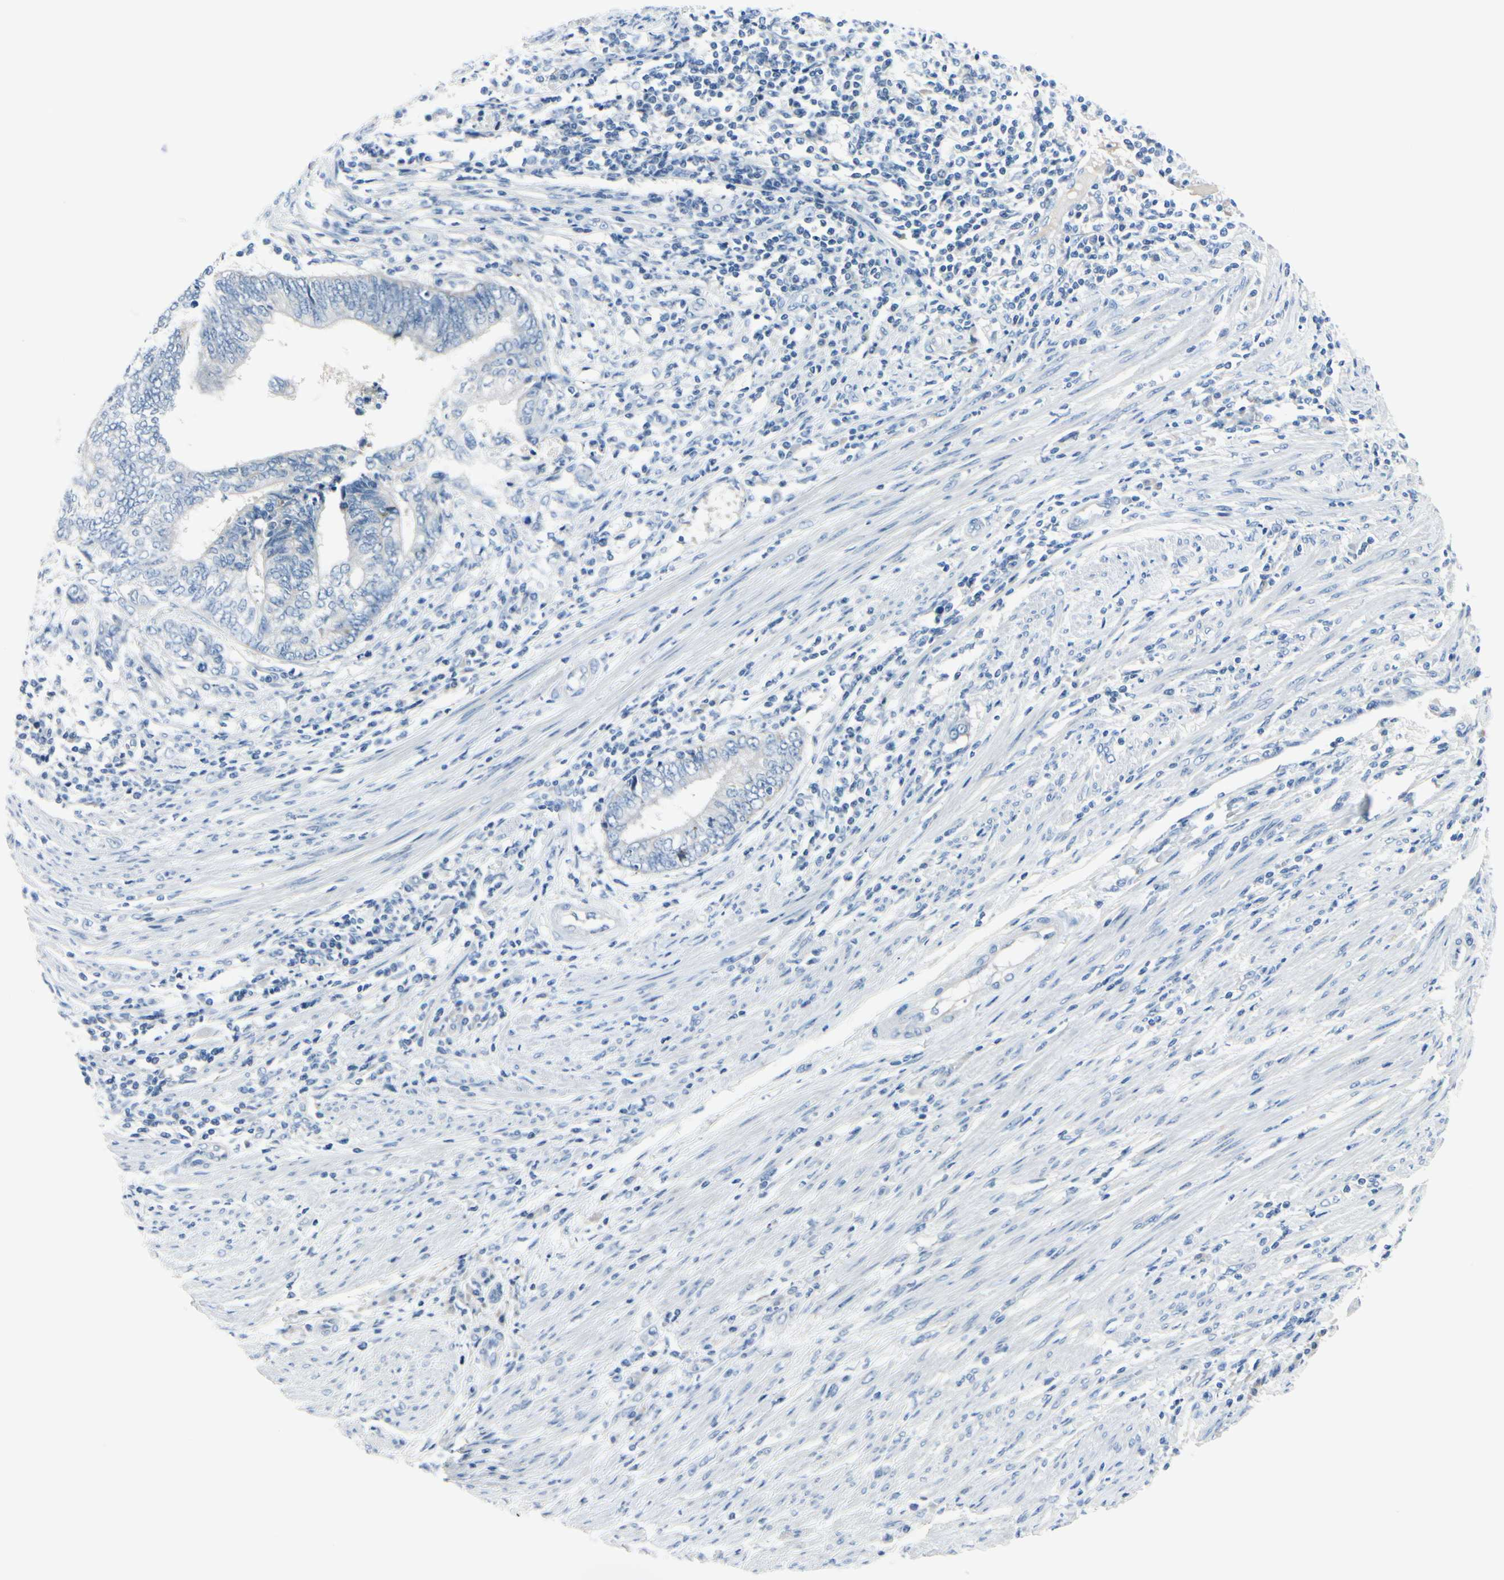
{"staining": {"intensity": "negative", "quantity": "none", "location": "none"}, "tissue": "endometrial cancer", "cell_type": "Tumor cells", "image_type": "cancer", "snomed": [{"axis": "morphology", "description": "Adenocarcinoma, NOS"}, {"axis": "topography", "description": "Uterus"}, {"axis": "topography", "description": "Endometrium"}], "caption": "Histopathology image shows no protein positivity in tumor cells of endometrial cancer tissue. Brightfield microscopy of immunohistochemistry (IHC) stained with DAB (brown) and hematoxylin (blue), captured at high magnification.", "gene": "PEBP1", "patient": {"sex": "female", "age": 70}}